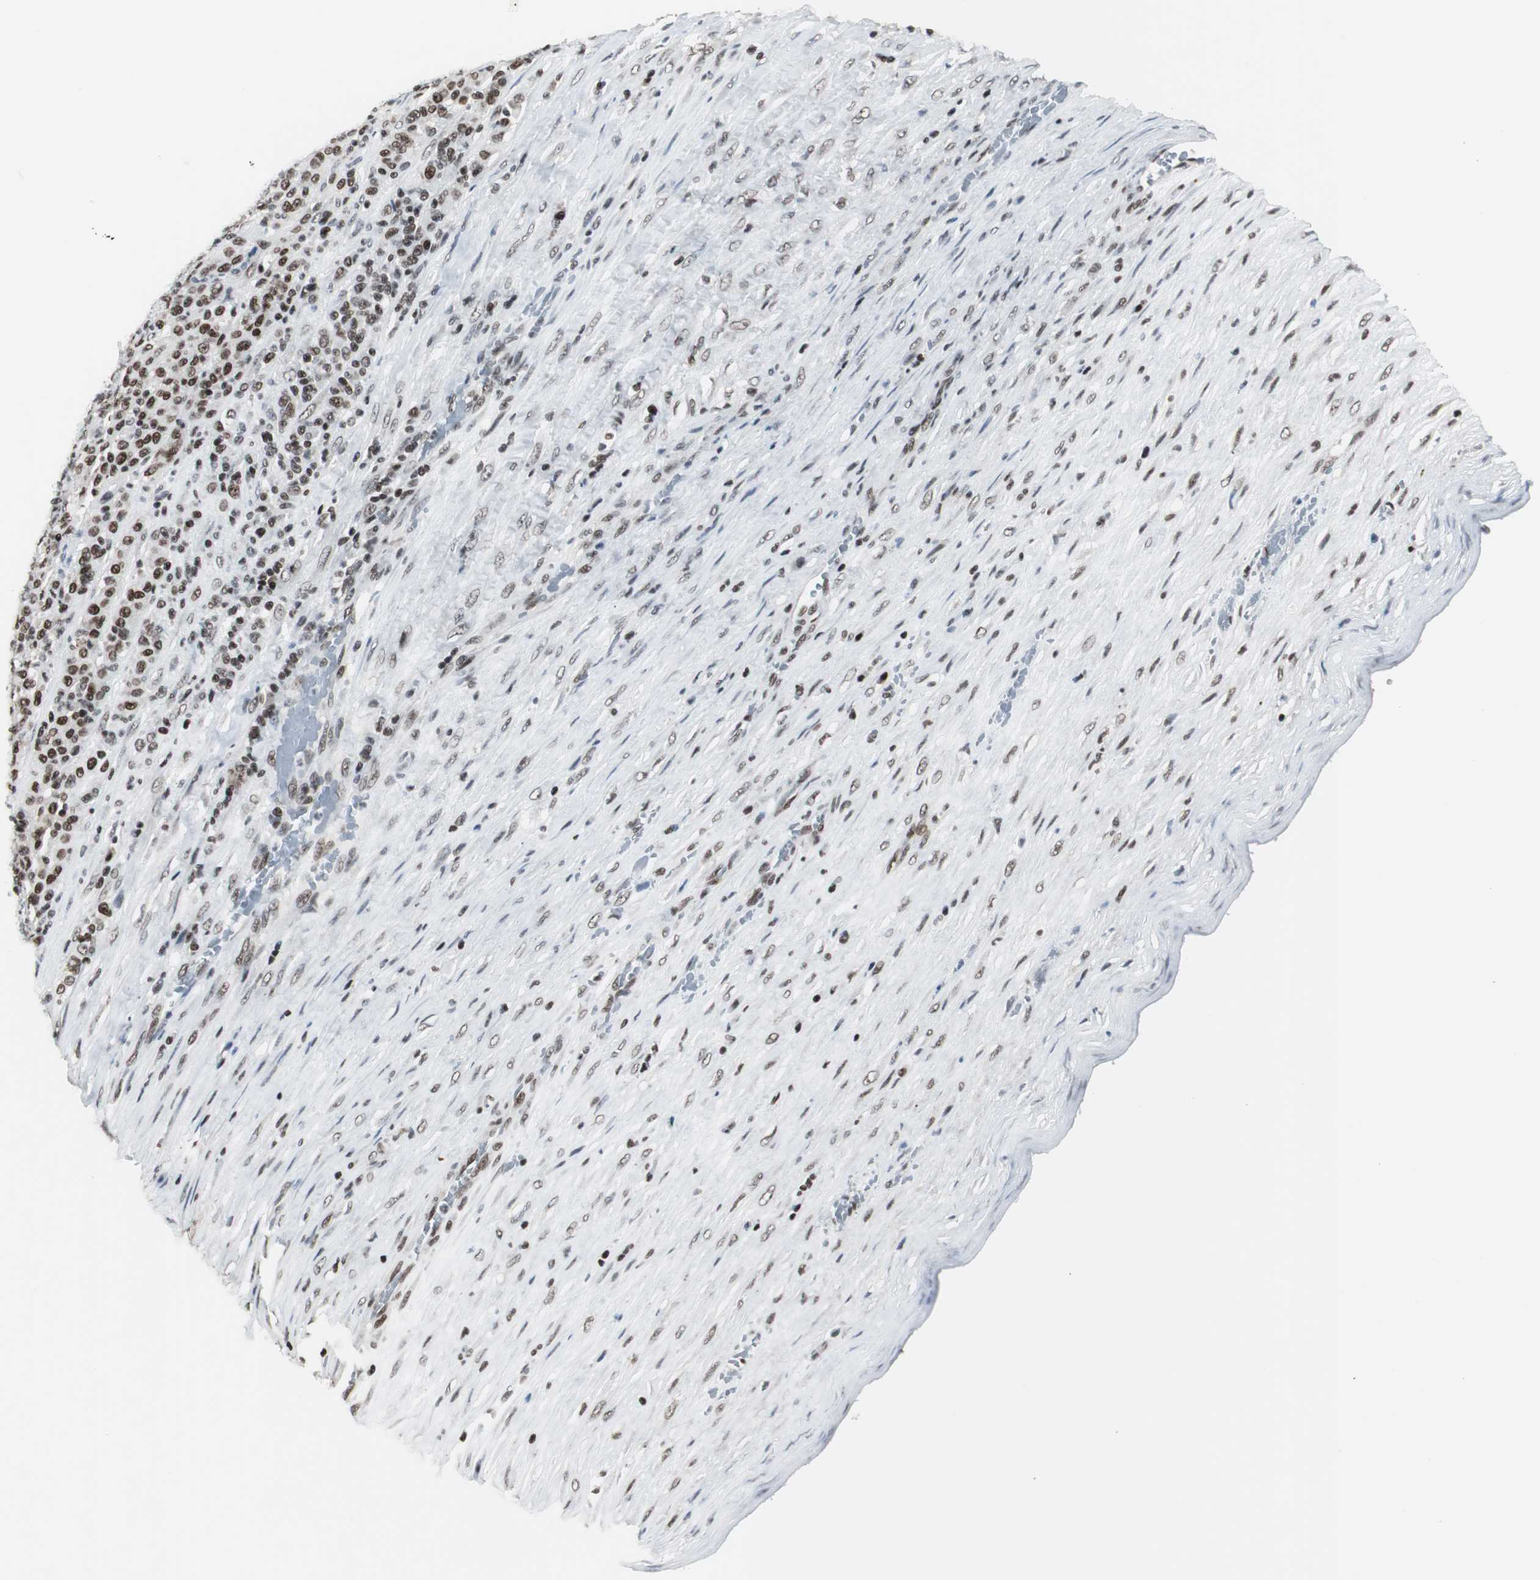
{"staining": {"intensity": "strong", "quantity": ">75%", "location": "nuclear"}, "tissue": "melanoma", "cell_type": "Tumor cells", "image_type": "cancer", "snomed": [{"axis": "morphology", "description": "Malignant melanoma, Metastatic site"}, {"axis": "topography", "description": "Pancreas"}], "caption": "Melanoma stained with a protein marker reveals strong staining in tumor cells.", "gene": "RAD9A", "patient": {"sex": "female", "age": 30}}